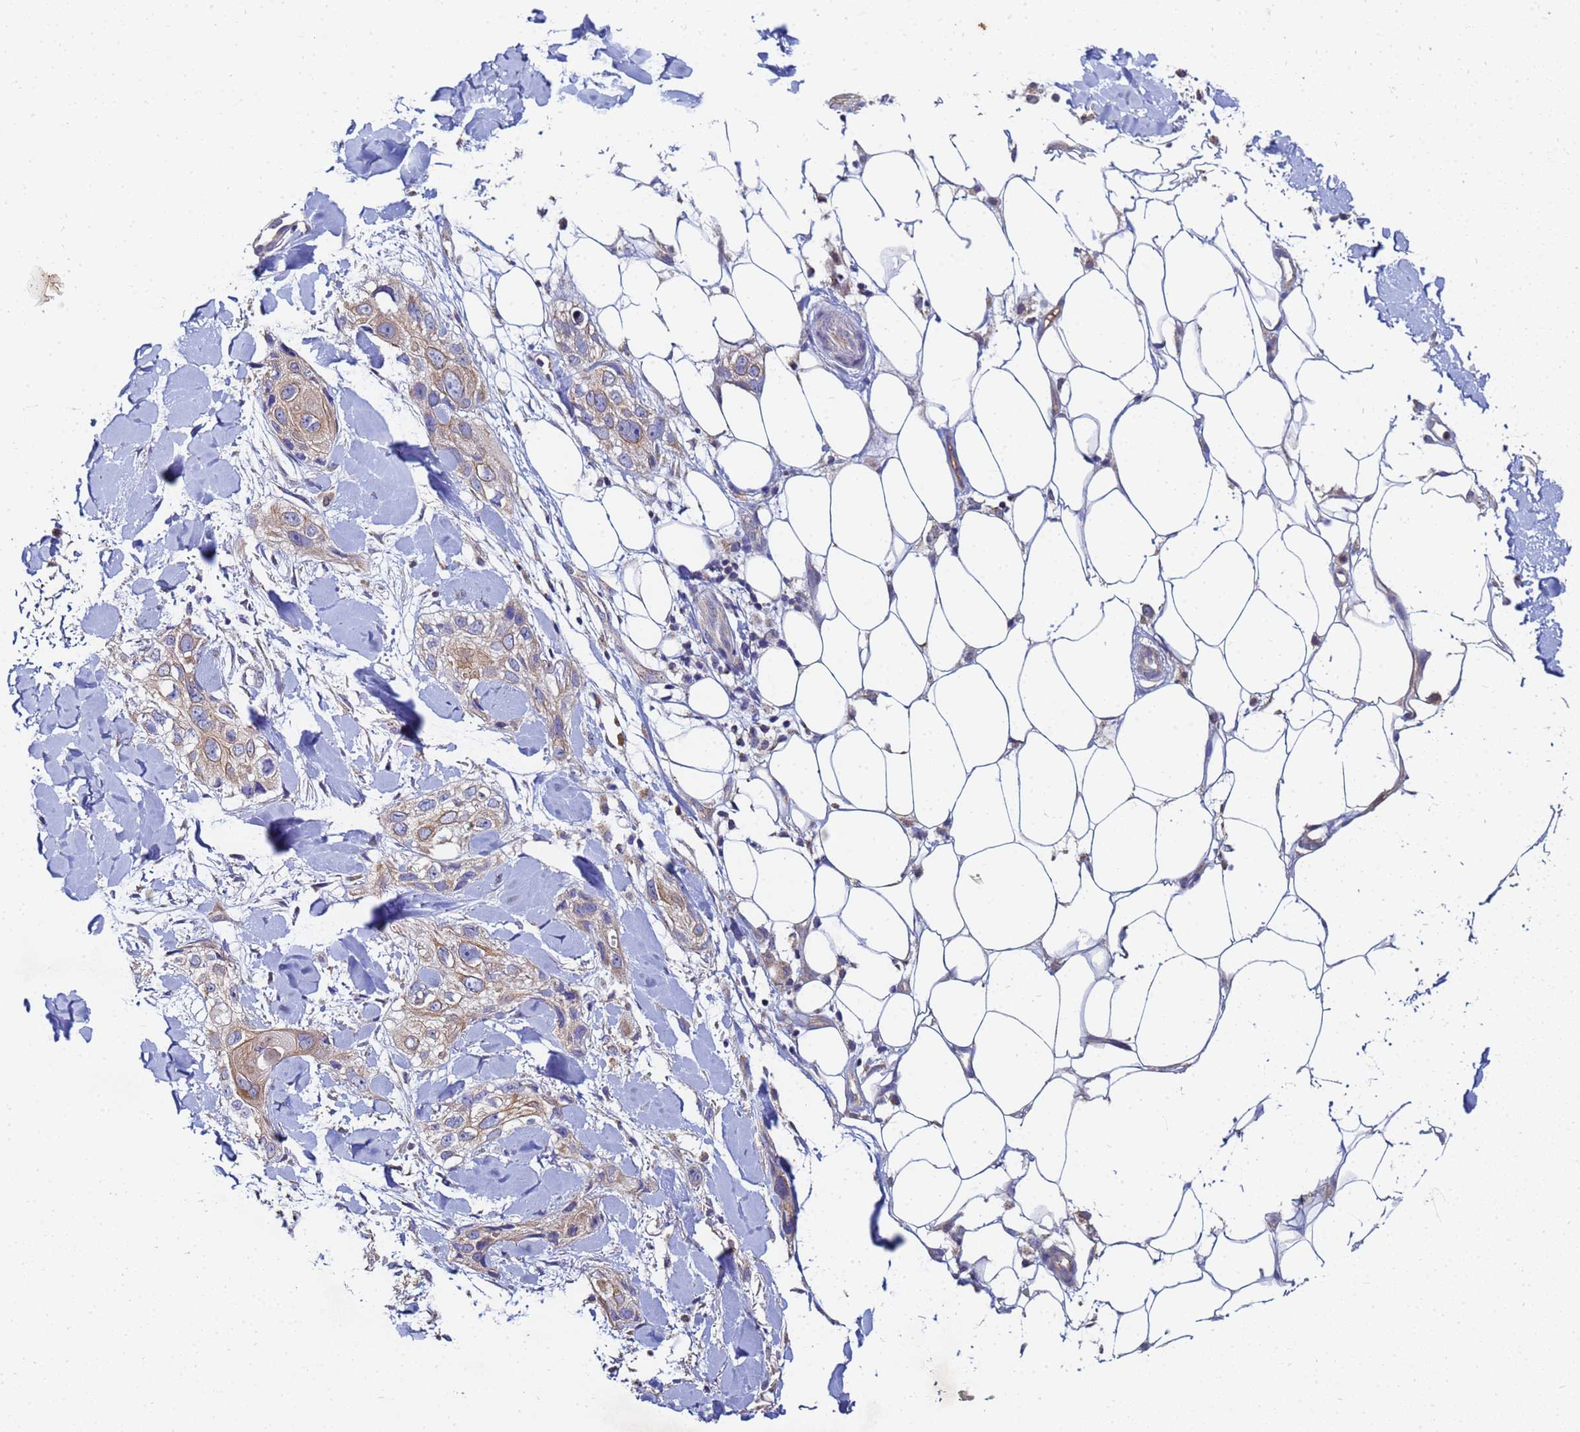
{"staining": {"intensity": "weak", "quantity": "25%-75%", "location": "cytoplasmic/membranous"}, "tissue": "skin cancer", "cell_type": "Tumor cells", "image_type": "cancer", "snomed": [{"axis": "morphology", "description": "Normal tissue, NOS"}, {"axis": "morphology", "description": "Squamous cell carcinoma, NOS"}, {"axis": "topography", "description": "Skin"}], "caption": "The image shows staining of squamous cell carcinoma (skin), revealing weak cytoplasmic/membranous protein expression (brown color) within tumor cells.", "gene": "C5orf34", "patient": {"sex": "male", "age": 72}}